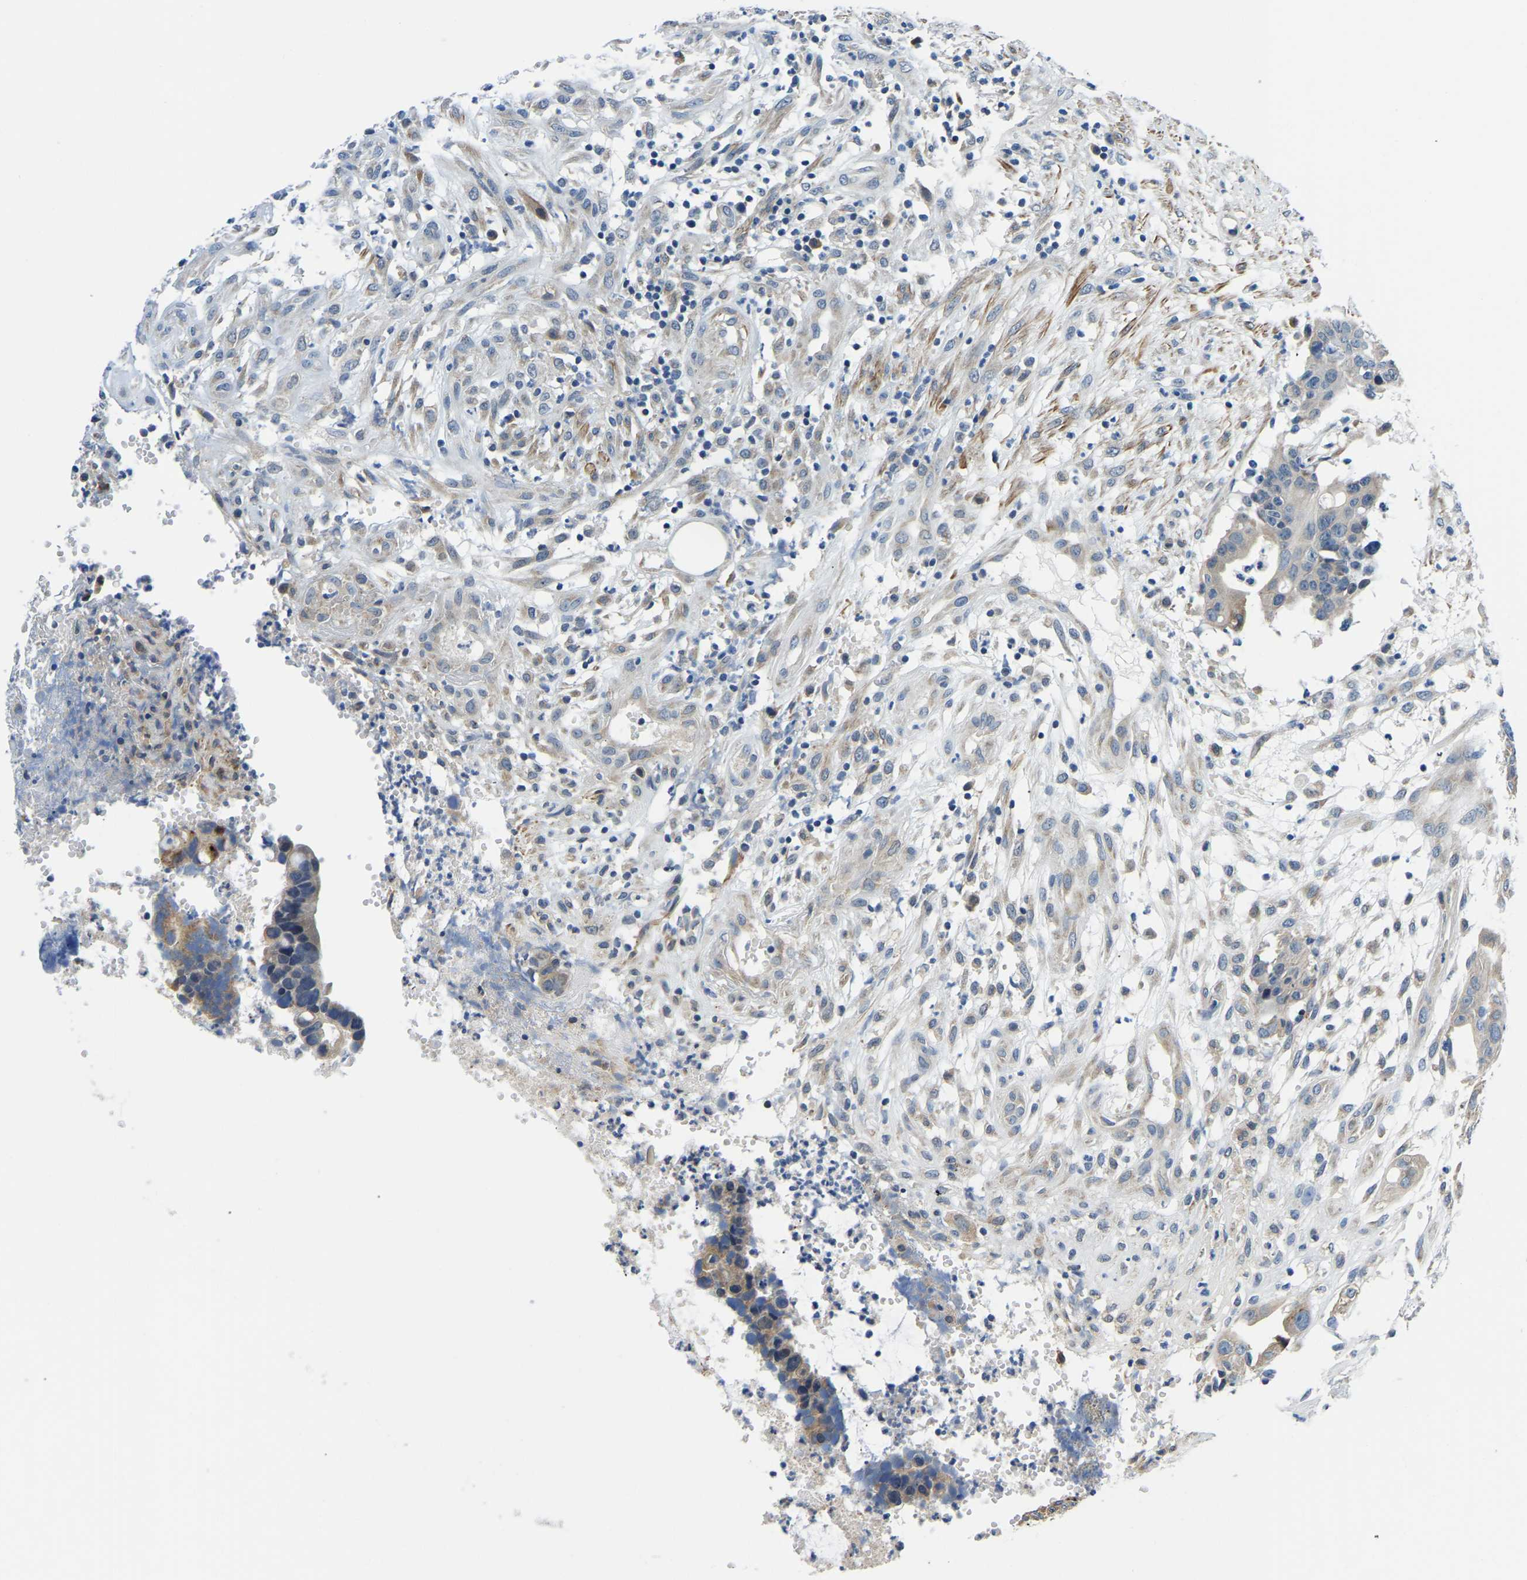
{"staining": {"intensity": "weak", "quantity": "<25%", "location": "cytoplasmic/membranous"}, "tissue": "colorectal cancer", "cell_type": "Tumor cells", "image_type": "cancer", "snomed": [{"axis": "morphology", "description": "Adenocarcinoma, NOS"}, {"axis": "topography", "description": "Colon"}], "caption": "IHC micrograph of human colorectal cancer stained for a protein (brown), which demonstrates no positivity in tumor cells.", "gene": "LIAS", "patient": {"sex": "female", "age": 57}}